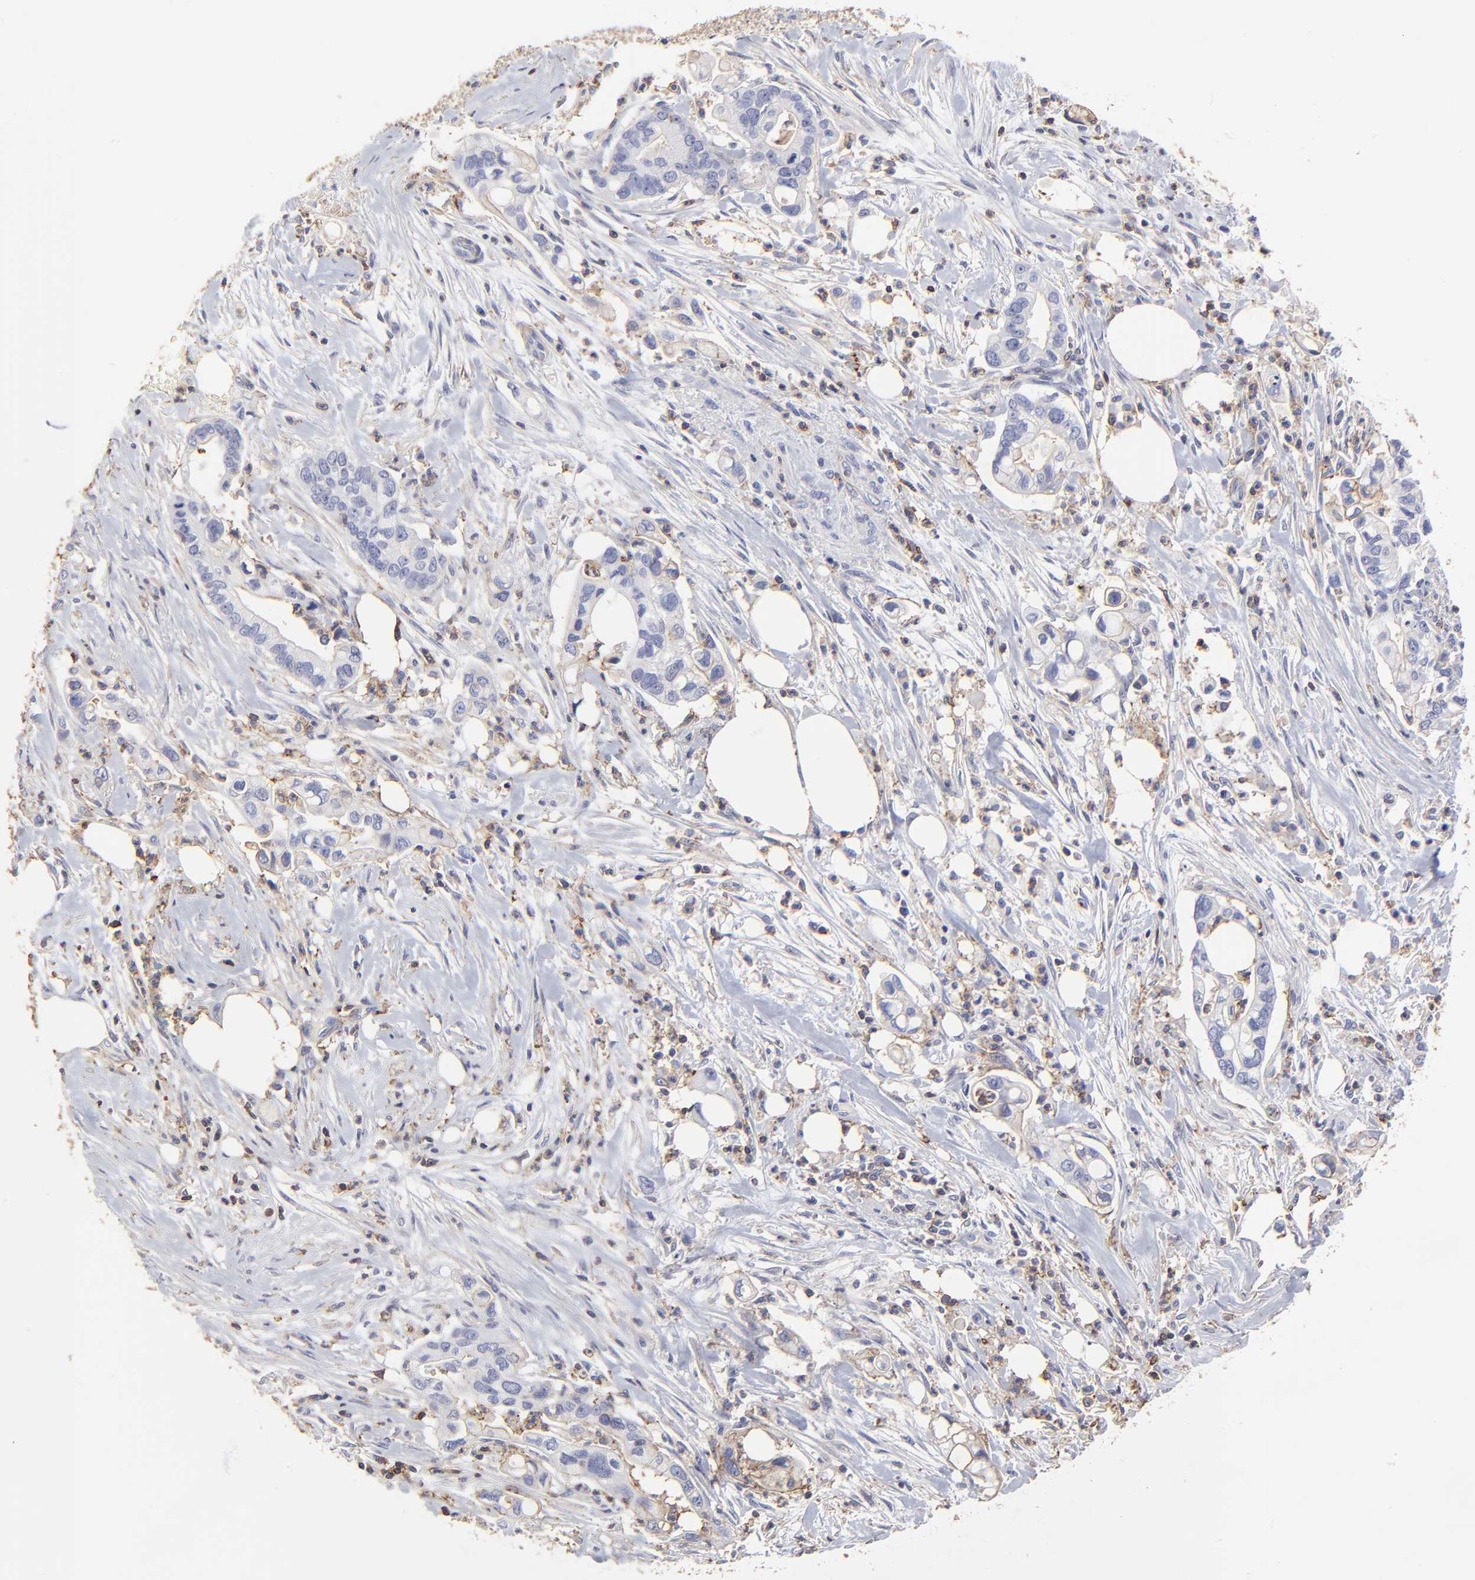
{"staining": {"intensity": "negative", "quantity": "none", "location": "none"}, "tissue": "pancreatic cancer", "cell_type": "Tumor cells", "image_type": "cancer", "snomed": [{"axis": "morphology", "description": "Adenocarcinoma, NOS"}, {"axis": "topography", "description": "Pancreas"}], "caption": "A photomicrograph of pancreatic cancer stained for a protein exhibits no brown staining in tumor cells.", "gene": "ANXA6", "patient": {"sex": "male", "age": 70}}